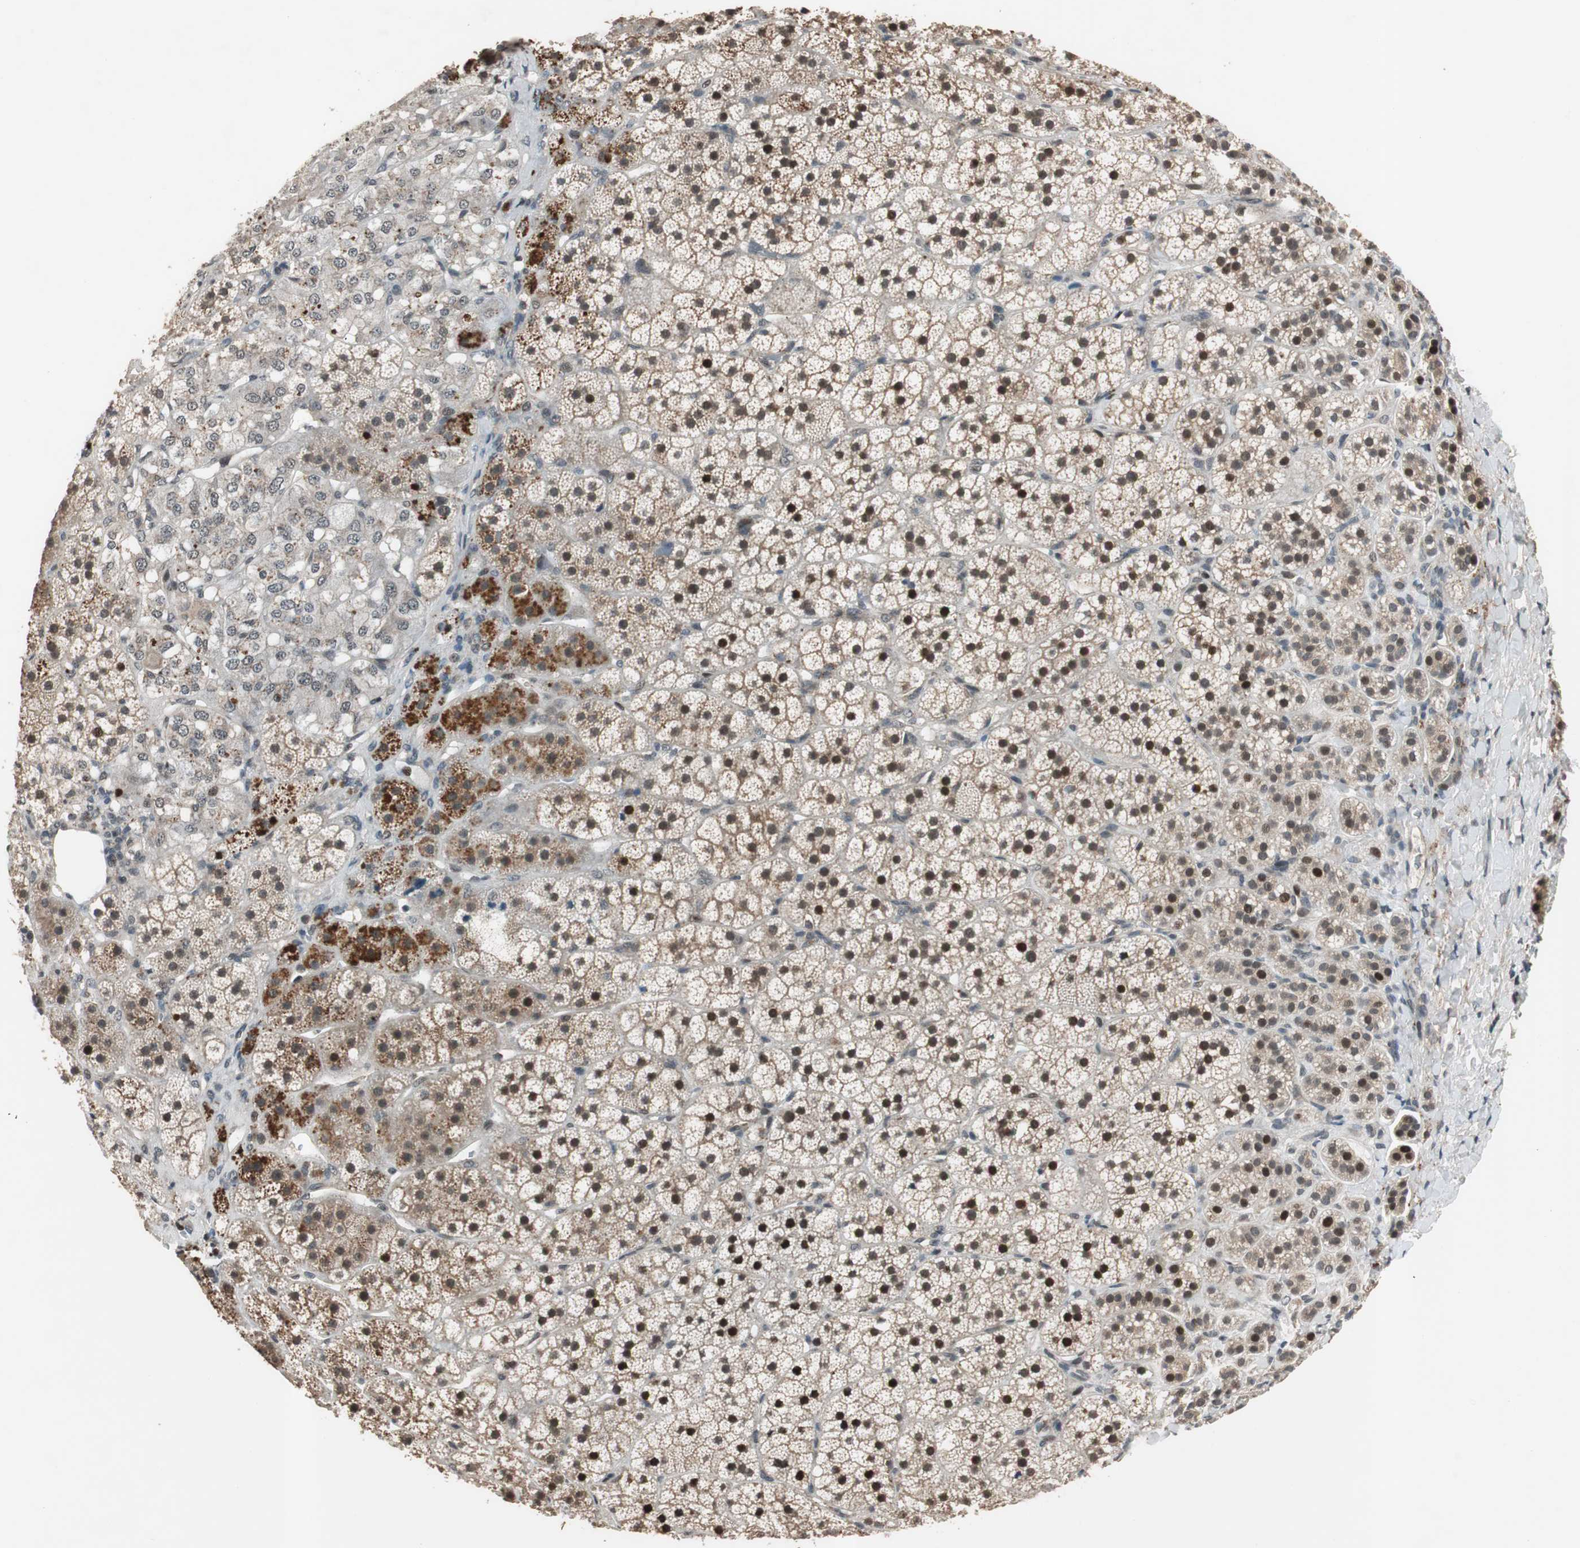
{"staining": {"intensity": "strong", "quantity": ">75%", "location": "cytoplasmic/membranous,nuclear"}, "tissue": "adrenal gland", "cell_type": "Glandular cells", "image_type": "normal", "snomed": [{"axis": "morphology", "description": "Normal tissue, NOS"}, {"axis": "topography", "description": "Adrenal gland"}], "caption": "Glandular cells show strong cytoplasmic/membranous,nuclear positivity in approximately >75% of cells in benign adrenal gland. Using DAB (brown) and hematoxylin (blue) stains, captured at high magnification using brightfield microscopy.", "gene": "BOLA1", "patient": {"sex": "female", "age": 44}}